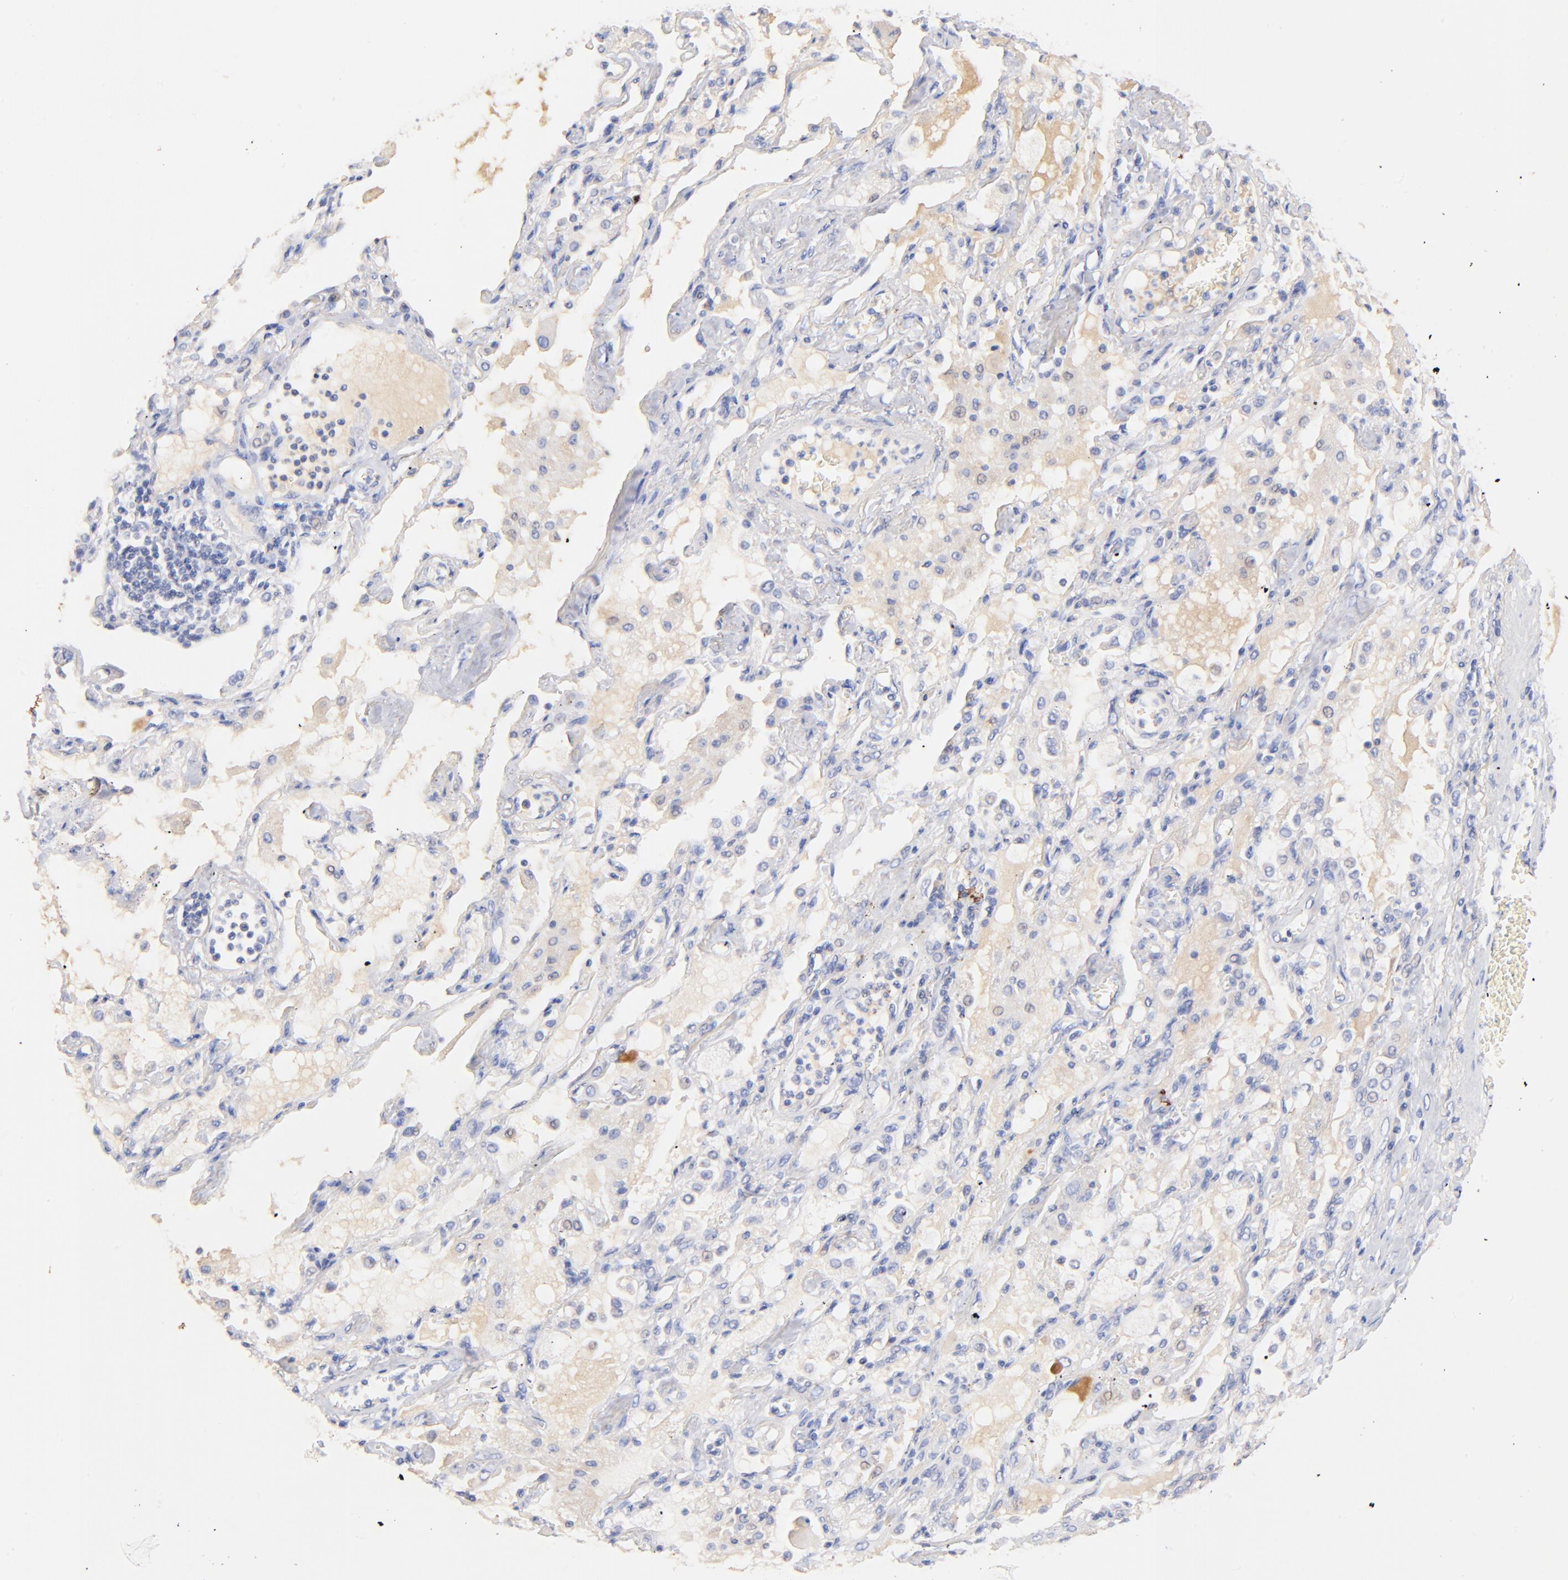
{"staining": {"intensity": "negative", "quantity": "none", "location": "none"}, "tissue": "lung cancer", "cell_type": "Tumor cells", "image_type": "cancer", "snomed": [{"axis": "morphology", "description": "Squamous cell carcinoma, NOS"}, {"axis": "topography", "description": "Lung"}], "caption": "Human lung cancer stained for a protein using immunohistochemistry (IHC) demonstrates no expression in tumor cells.", "gene": "IGLV7-43", "patient": {"sex": "female", "age": 76}}